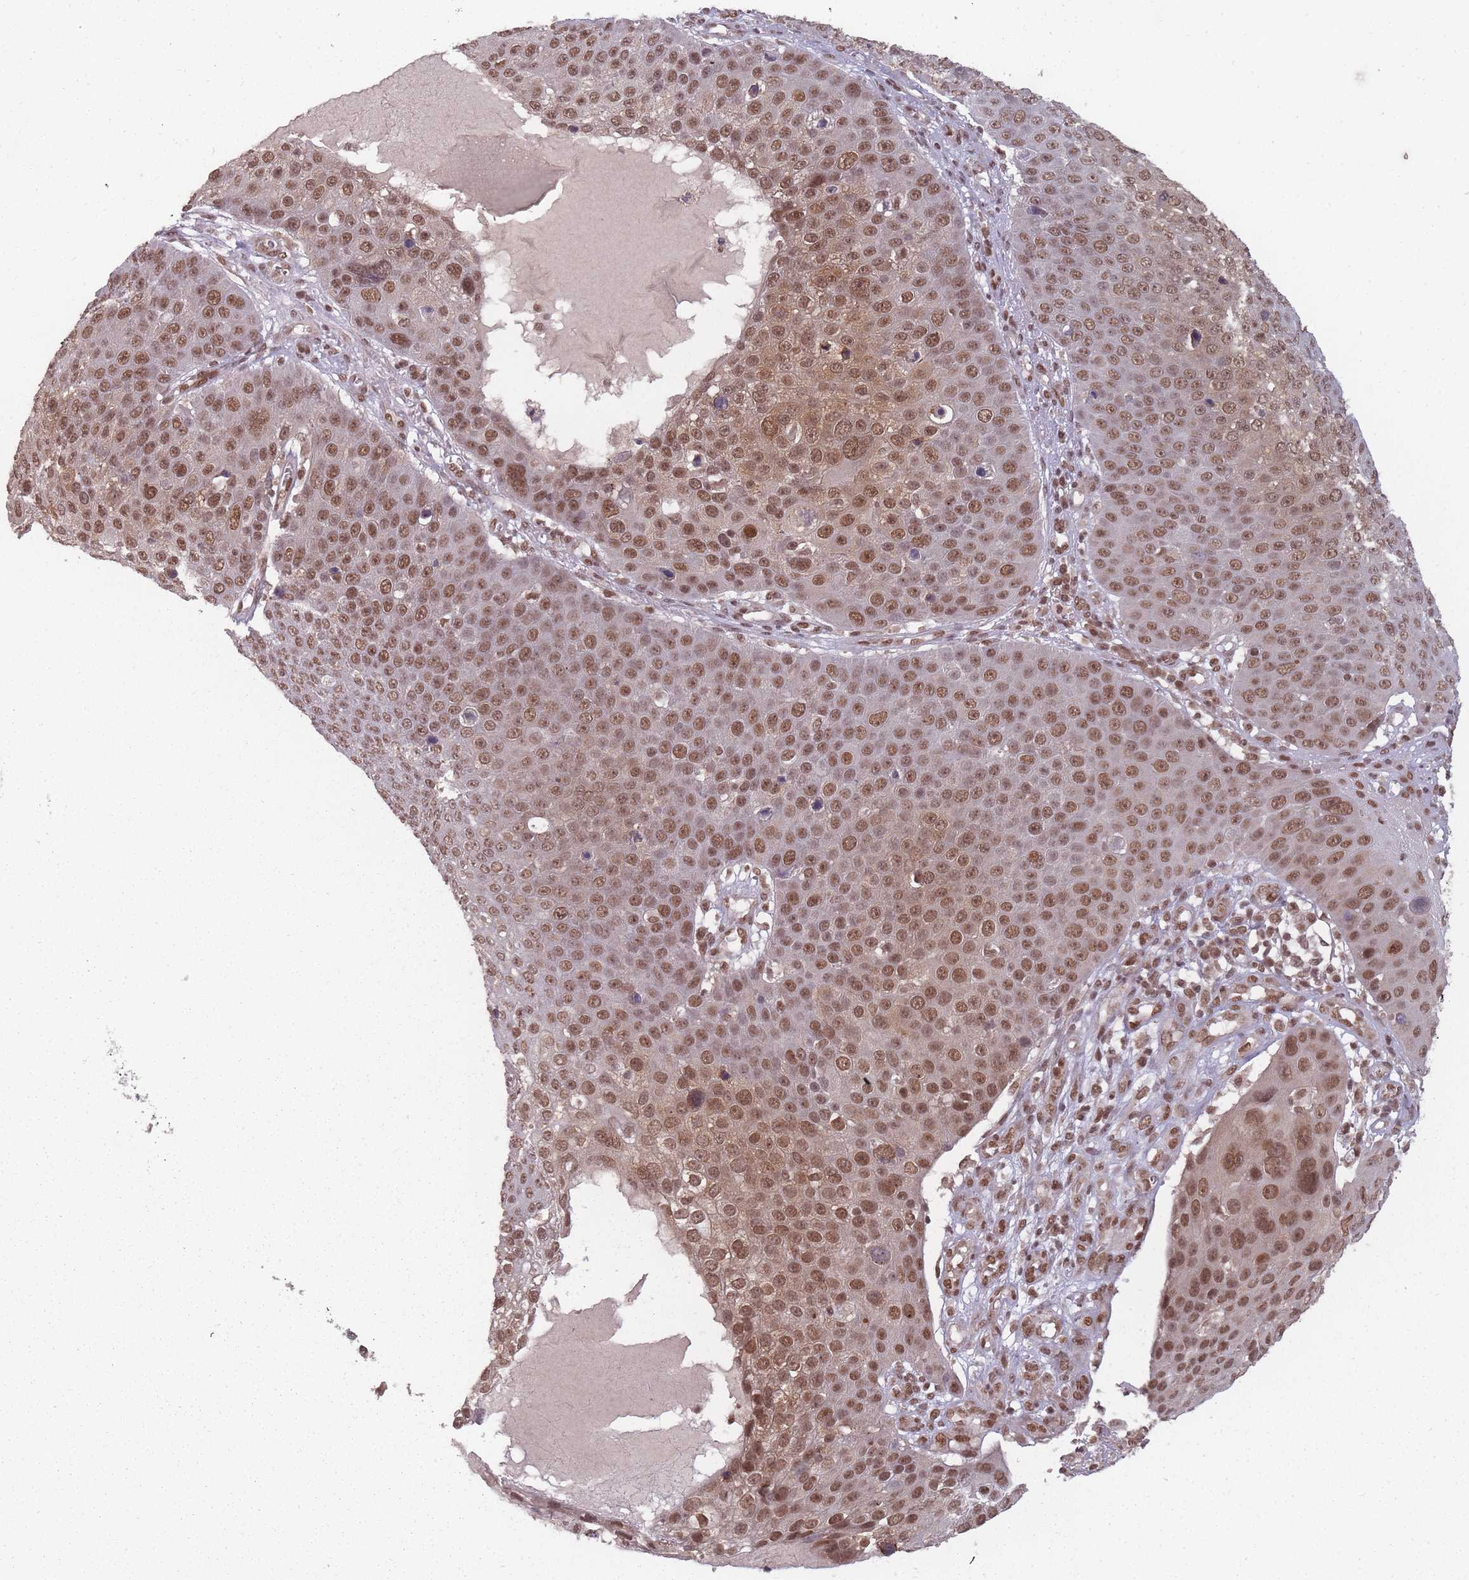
{"staining": {"intensity": "moderate", "quantity": ">75%", "location": "nuclear"}, "tissue": "skin cancer", "cell_type": "Tumor cells", "image_type": "cancer", "snomed": [{"axis": "morphology", "description": "Squamous cell carcinoma, NOS"}, {"axis": "topography", "description": "Skin"}], "caption": "Squamous cell carcinoma (skin) stained for a protein (brown) shows moderate nuclear positive positivity in about >75% of tumor cells.", "gene": "TMED3", "patient": {"sex": "male", "age": 71}}